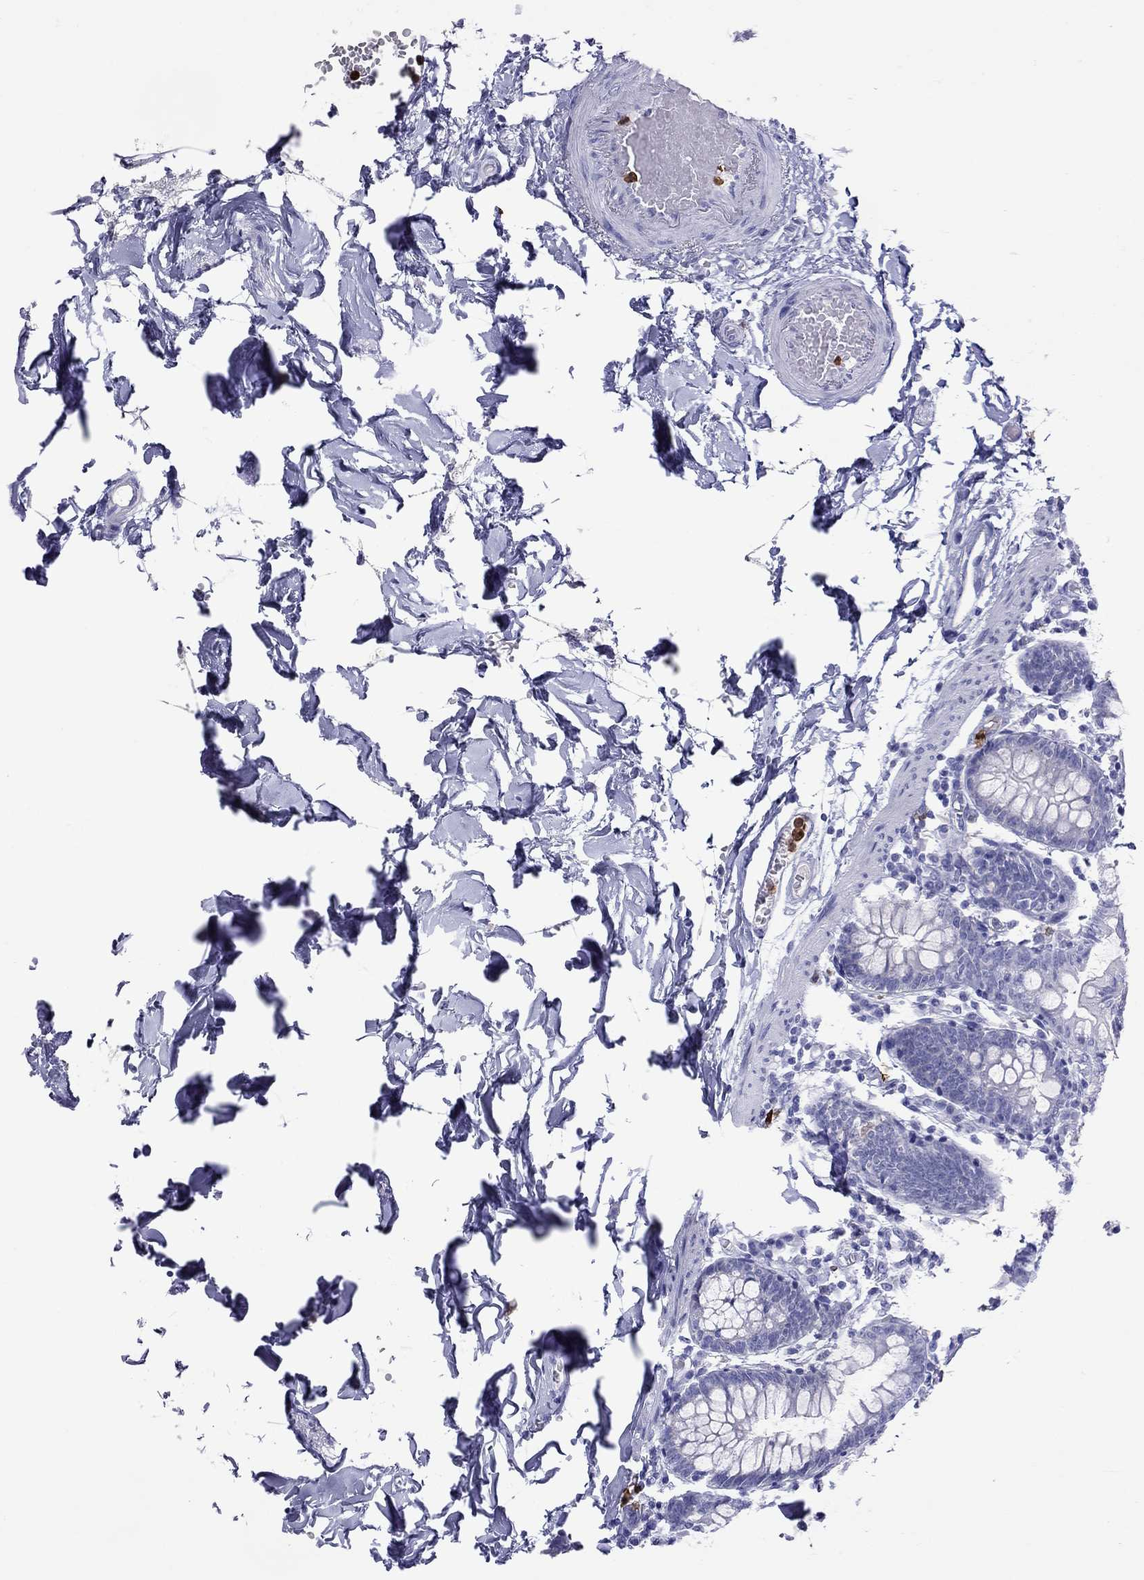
{"staining": {"intensity": "negative", "quantity": "none", "location": "none"}, "tissue": "small intestine", "cell_type": "Glandular cells", "image_type": "normal", "snomed": [{"axis": "morphology", "description": "Normal tissue, NOS"}, {"axis": "topography", "description": "Small intestine"}], "caption": "This is an immunohistochemistry micrograph of benign small intestine. There is no positivity in glandular cells.", "gene": "SLAMF1", "patient": {"sex": "female", "age": 90}}